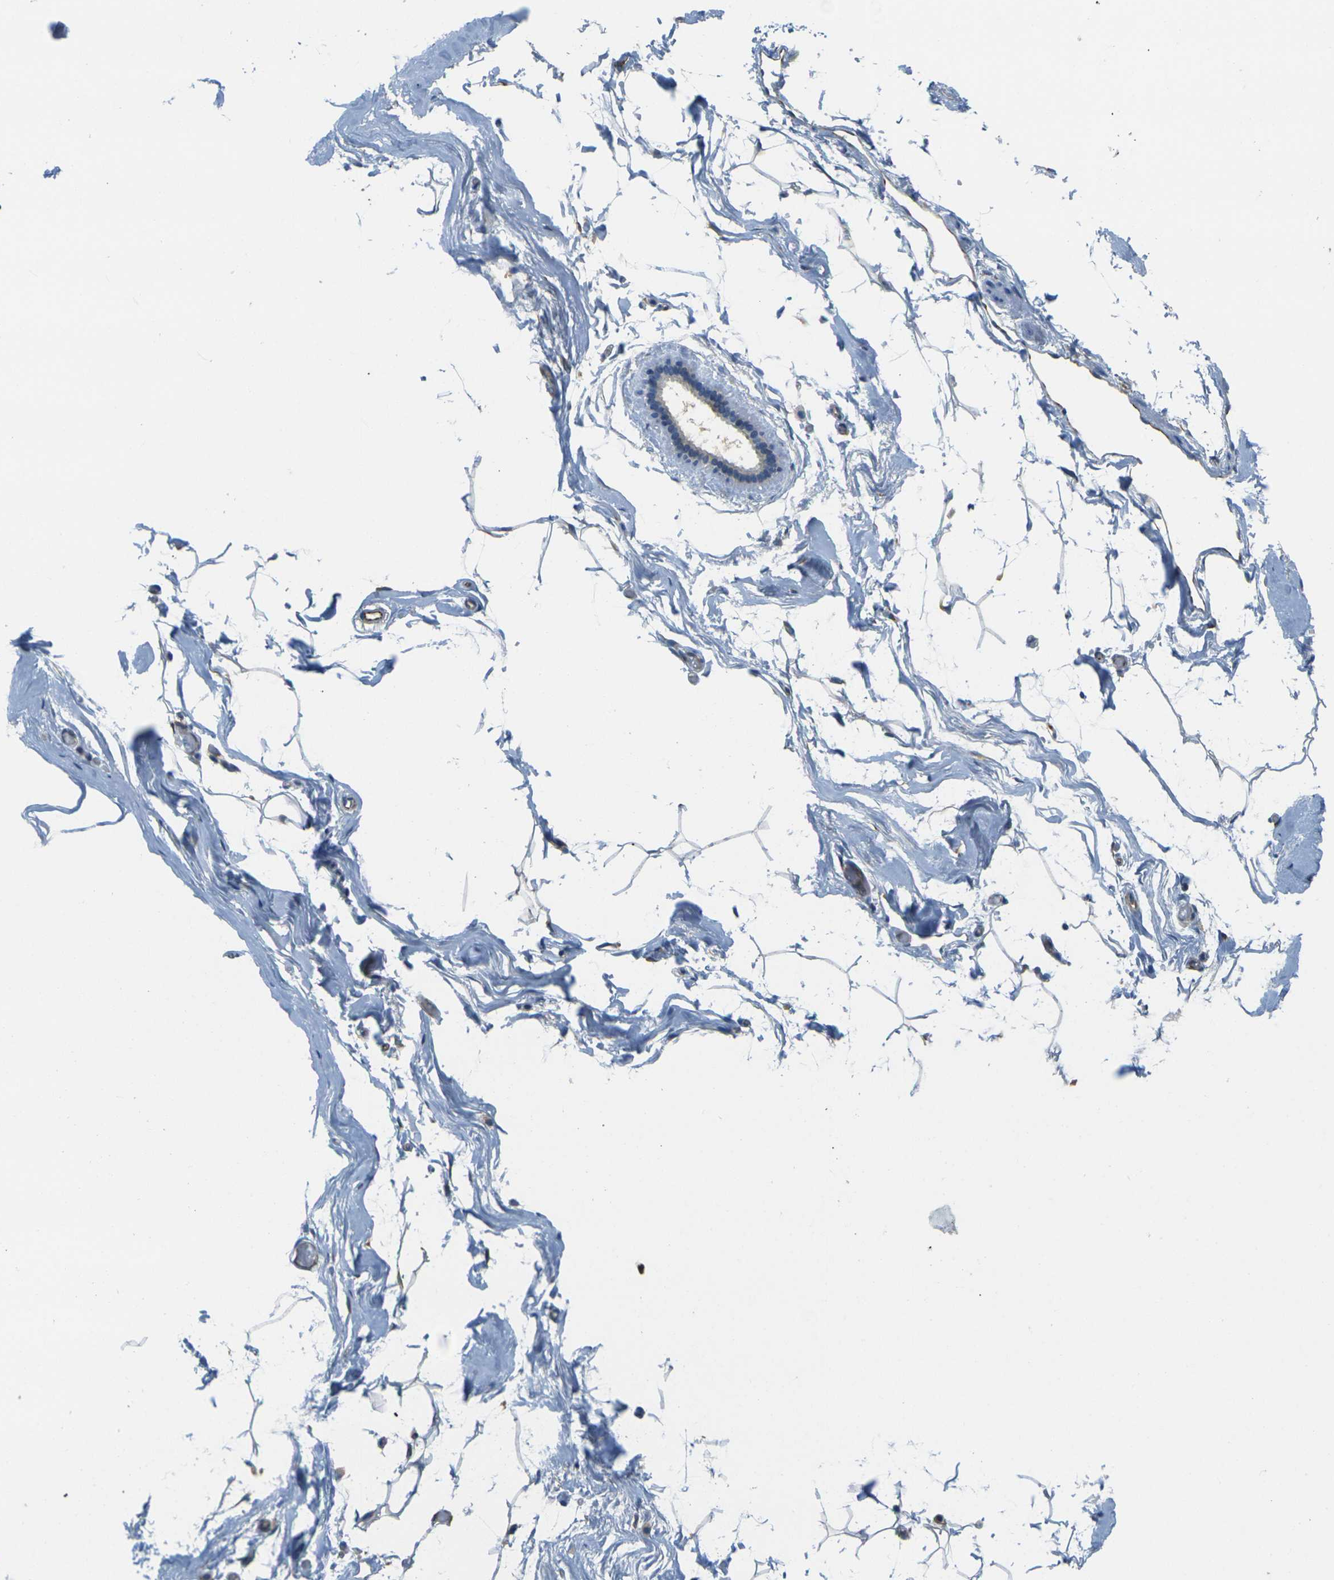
{"staining": {"intensity": "negative", "quantity": "none", "location": "none"}, "tissue": "adipose tissue", "cell_type": "Adipocytes", "image_type": "normal", "snomed": [{"axis": "morphology", "description": "Normal tissue, NOS"}, {"axis": "topography", "description": "Breast"}, {"axis": "topography", "description": "Soft tissue"}], "caption": "DAB immunohistochemical staining of benign adipose tissue shows no significant expression in adipocytes.", "gene": "CYP2C8", "patient": {"sex": "female", "age": 75}}